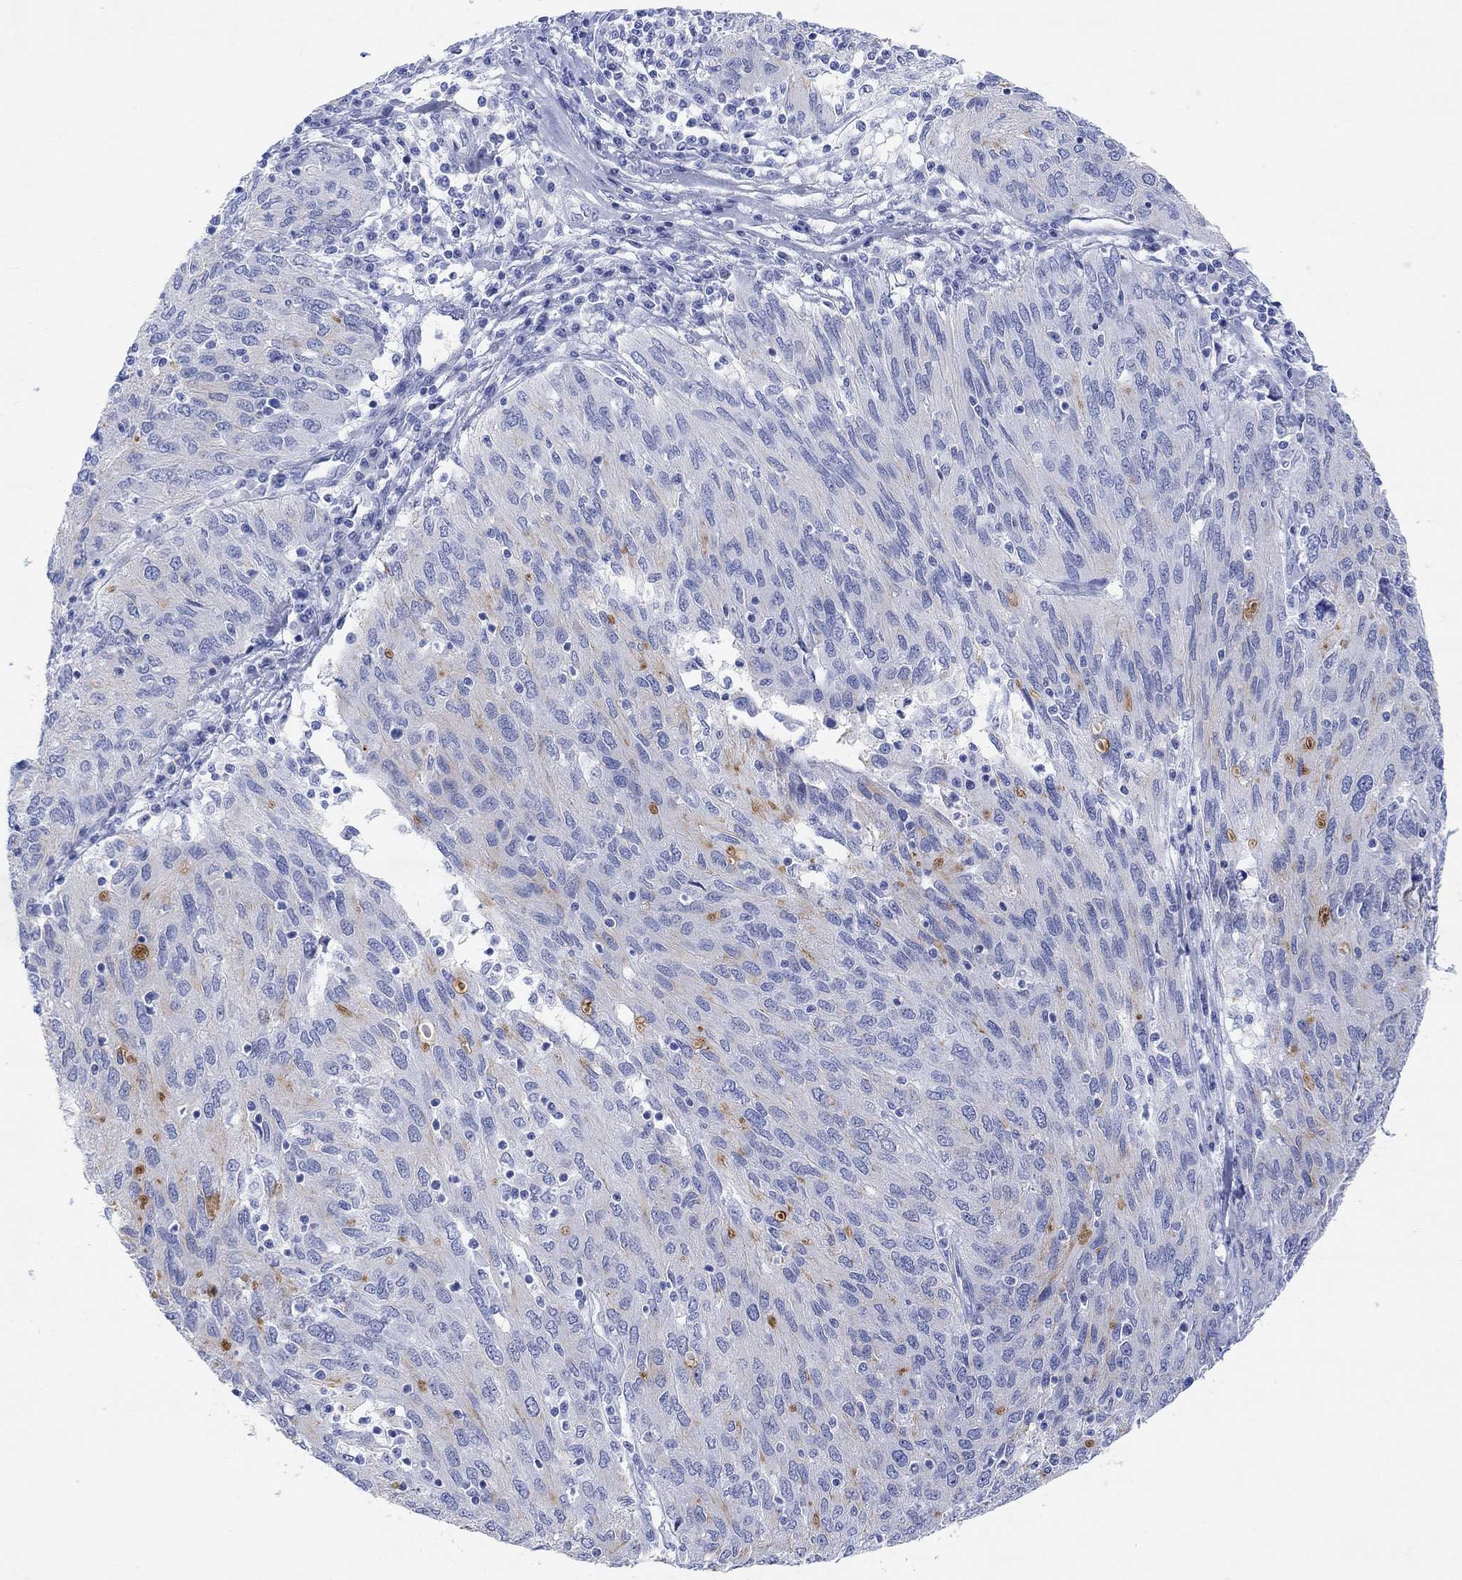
{"staining": {"intensity": "weak", "quantity": "<25%", "location": "cytoplasmic/membranous"}, "tissue": "ovarian cancer", "cell_type": "Tumor cells", "image_type": "cancer", "snomed": [{"axis": "morphology", "description": "Carcinoma, endometroid"}, {"axis": "topography", "description": "Ovary"}], "caption": "Tumor cells show no significant staining in ovarian endometroid carcinoma.", "gene": "XIRP2", "patient": {"sex": "female", "age": 50}}